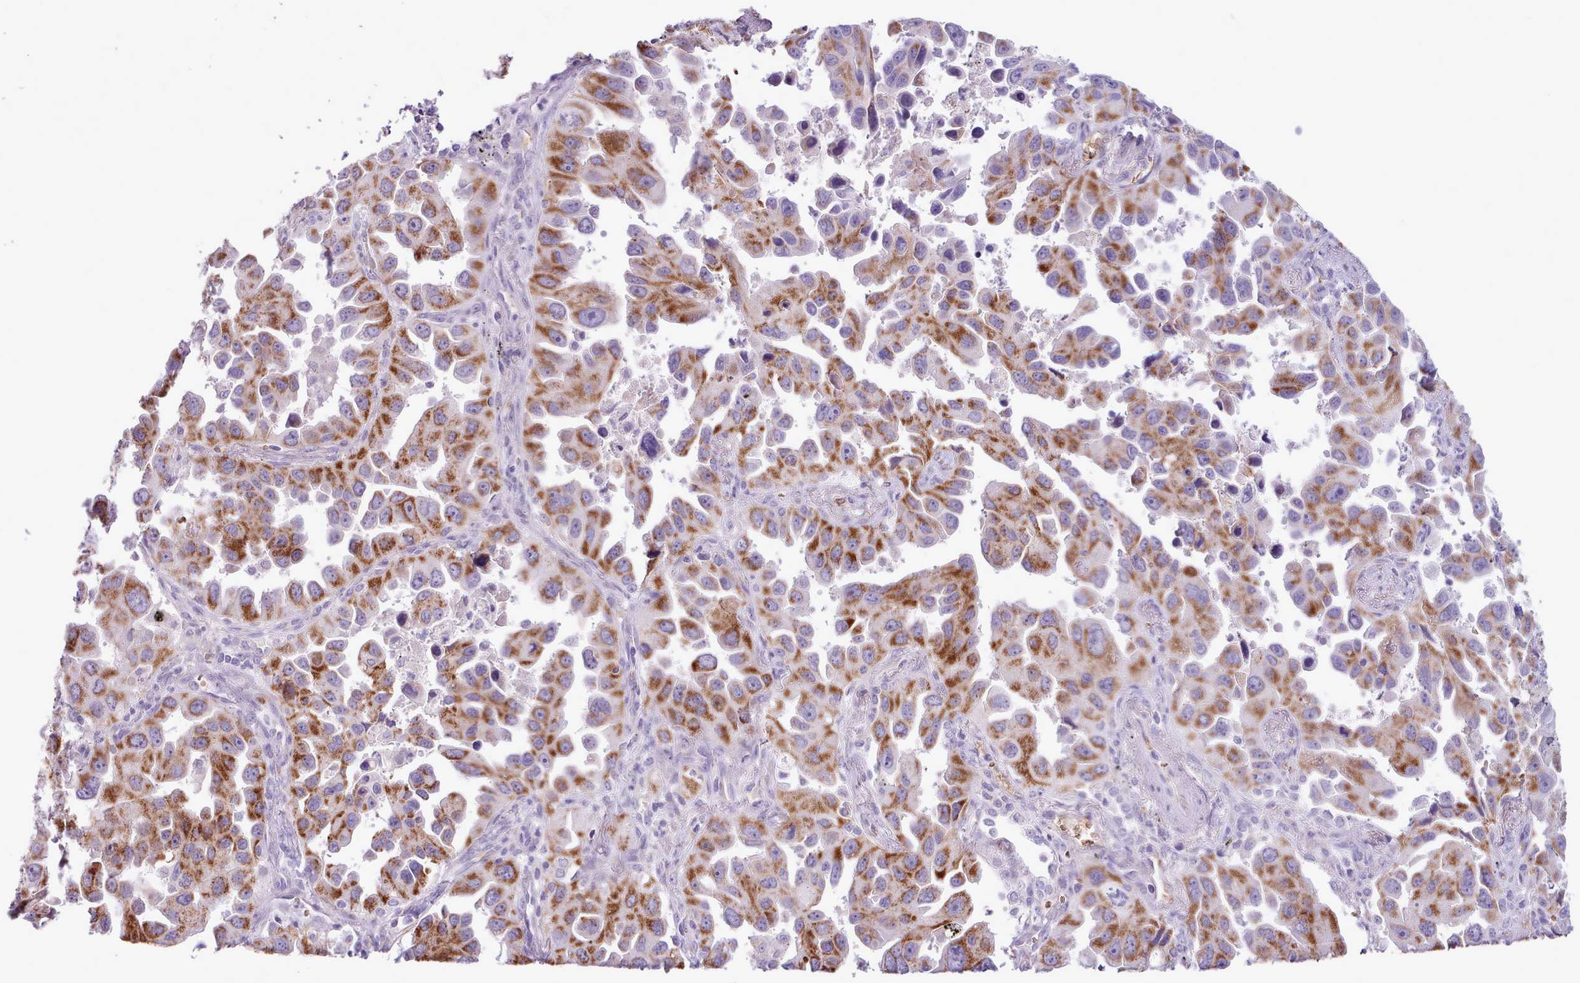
{"staining": {"intensity": "strong", "quantity": ">75%", "location": "cytoplasmic/membranous"}, "tissue": "lung cancer", "cell_type": "Tumor cells", "image_type": "cancer", "snomed": [{"axis": "morphology", "description": "Adenocarcinoma, NOS"}, {"axis": "topography", "description": "Lung"}], "caption": "Approximately >75% of tumor cells in lung cancer (adenocarcinoma) reveal strong cytoplasmic/membranous protein expression as visualized by brown immunohistochemical staining.", "gene": "AK4", "patient": {"sex": "male", "age": 66}}